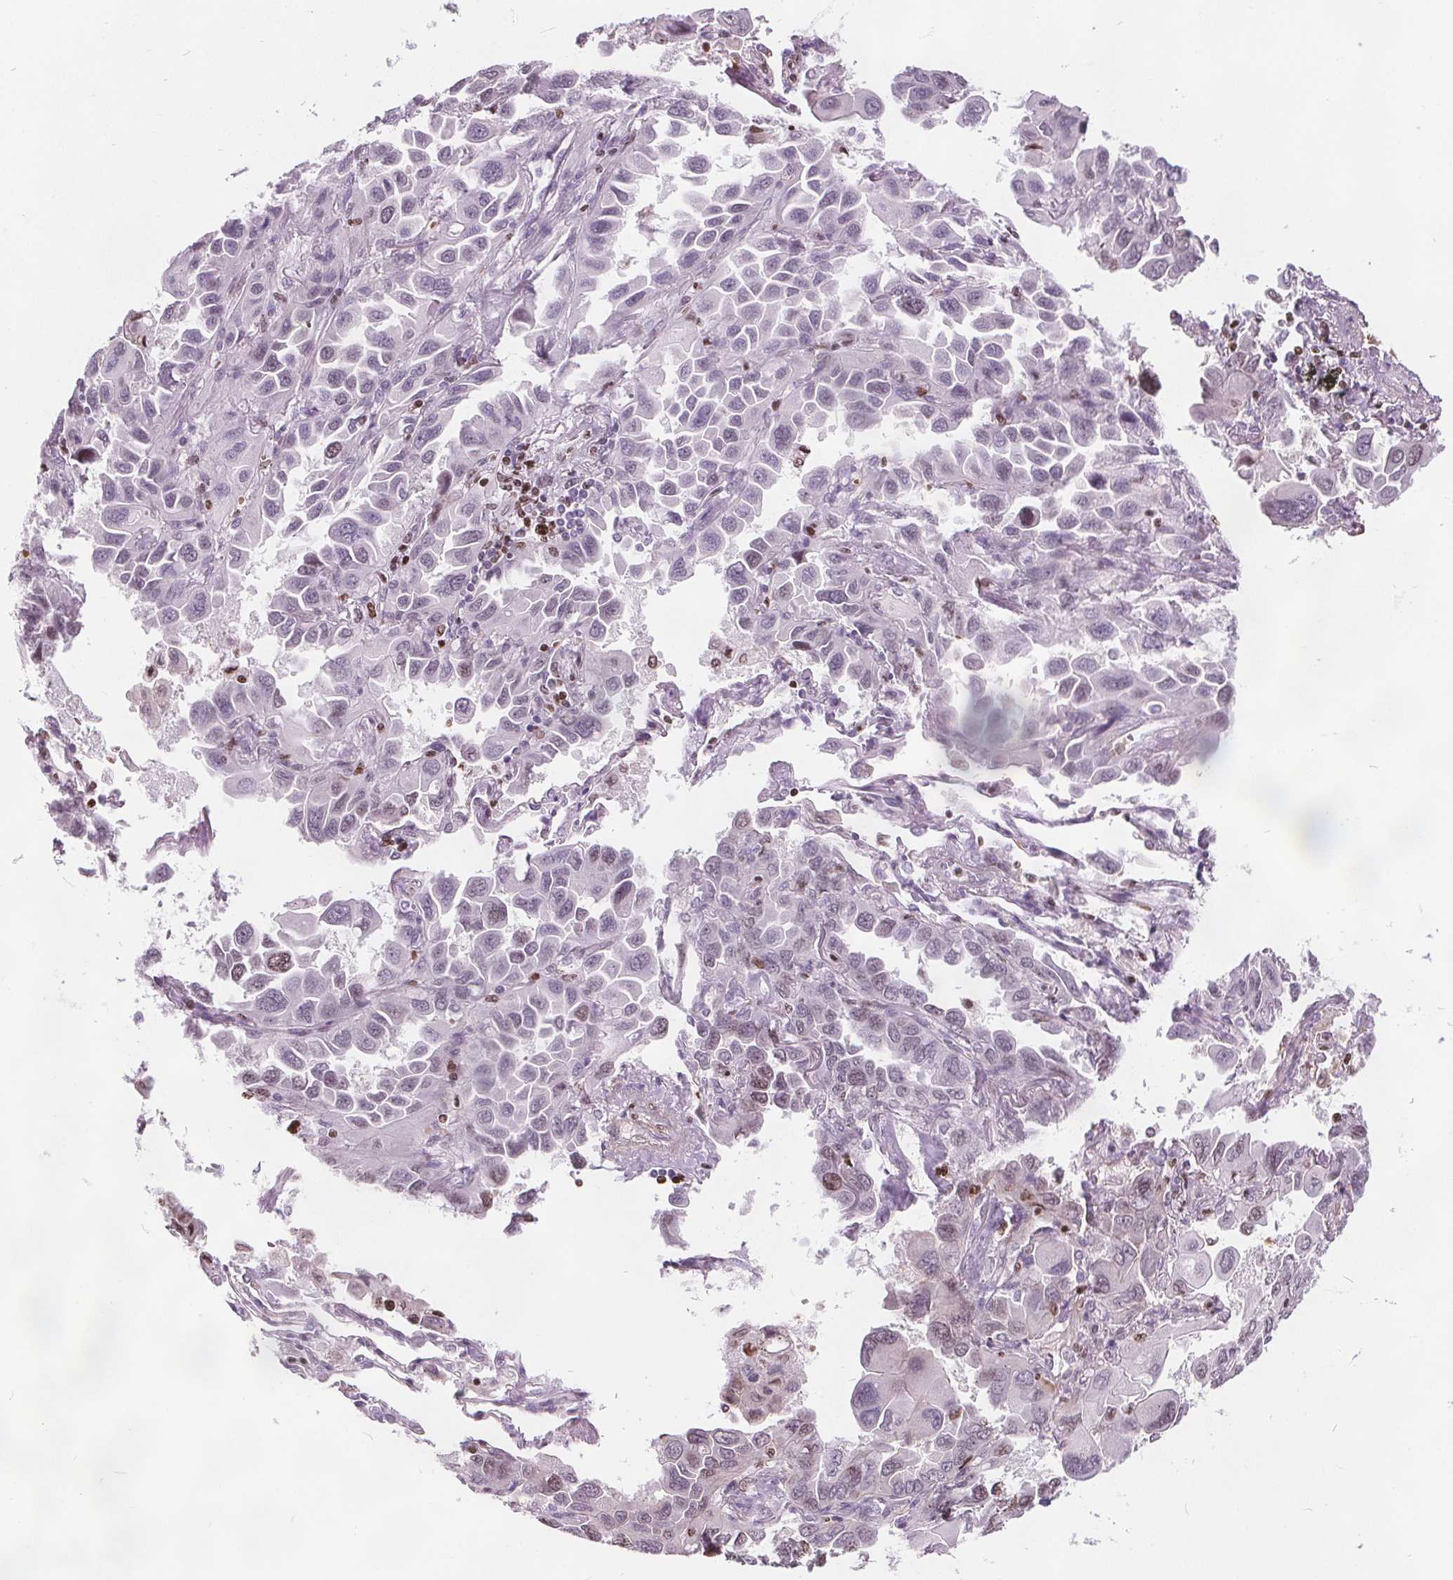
{"staining": {"intensity": "negative", "quantity": "none", "location": "none"}, "tissue": "lung cancer", "cell_type": "Tumor cells", "image_type": "cancer", "snomed": [{"axis": "morphology", "description": "Adenocarcinoma, NOS"}, {"axis": "topography", "description": "Lung"}], "caption": "A high-resolution micrograph shows immunohistochemistry staining of lung cancer, which exhibits no significant staining in tumor cells. Brightfield microscopy of IHC stained with DAB (brown) and hematoxylin (blue), captured at high magnification.", "gene": "ISLR2", "patient": {"sex": "male", "age": 64}}